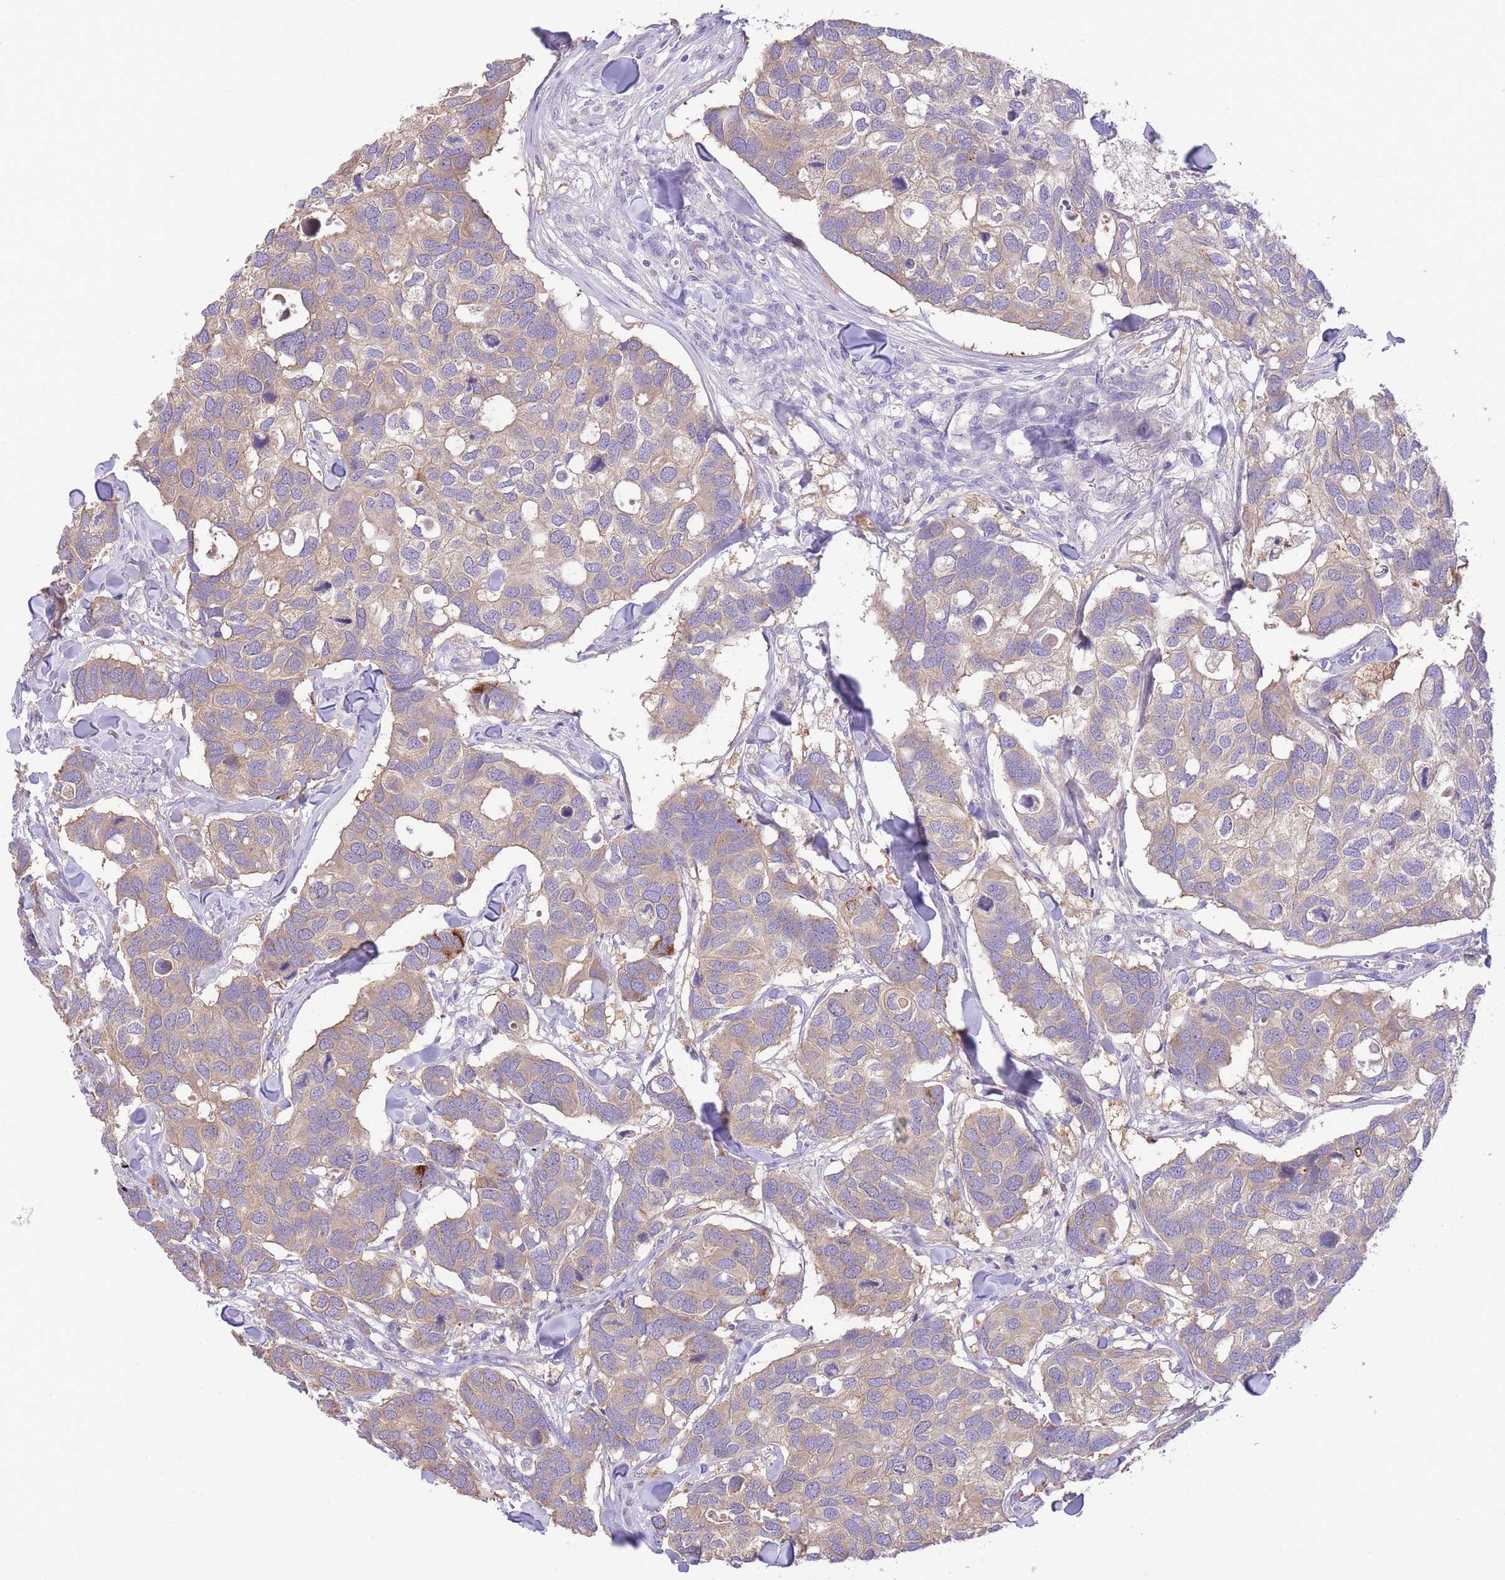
{"staining": {"intensity": "moderate", "quantity": "25%-75%", "location": "cytoplasmic/membranous"}, "tissue": "breast cancer", "cell_type": "Tumor cells", "image_type": "cancer", "snomed": [{"axis": "morphology", "description": "Duct carcinoma"}, {"axis": "topography", "description": "Breast"}], "caption": "Human breast cancer stained with a brown dye reveals moderate cytoplasmic/membranous positive expression in approximately 25%-75% of tumor cells.", "gene": "LIPH", "patient": {"sex": "female", "age": 83}}